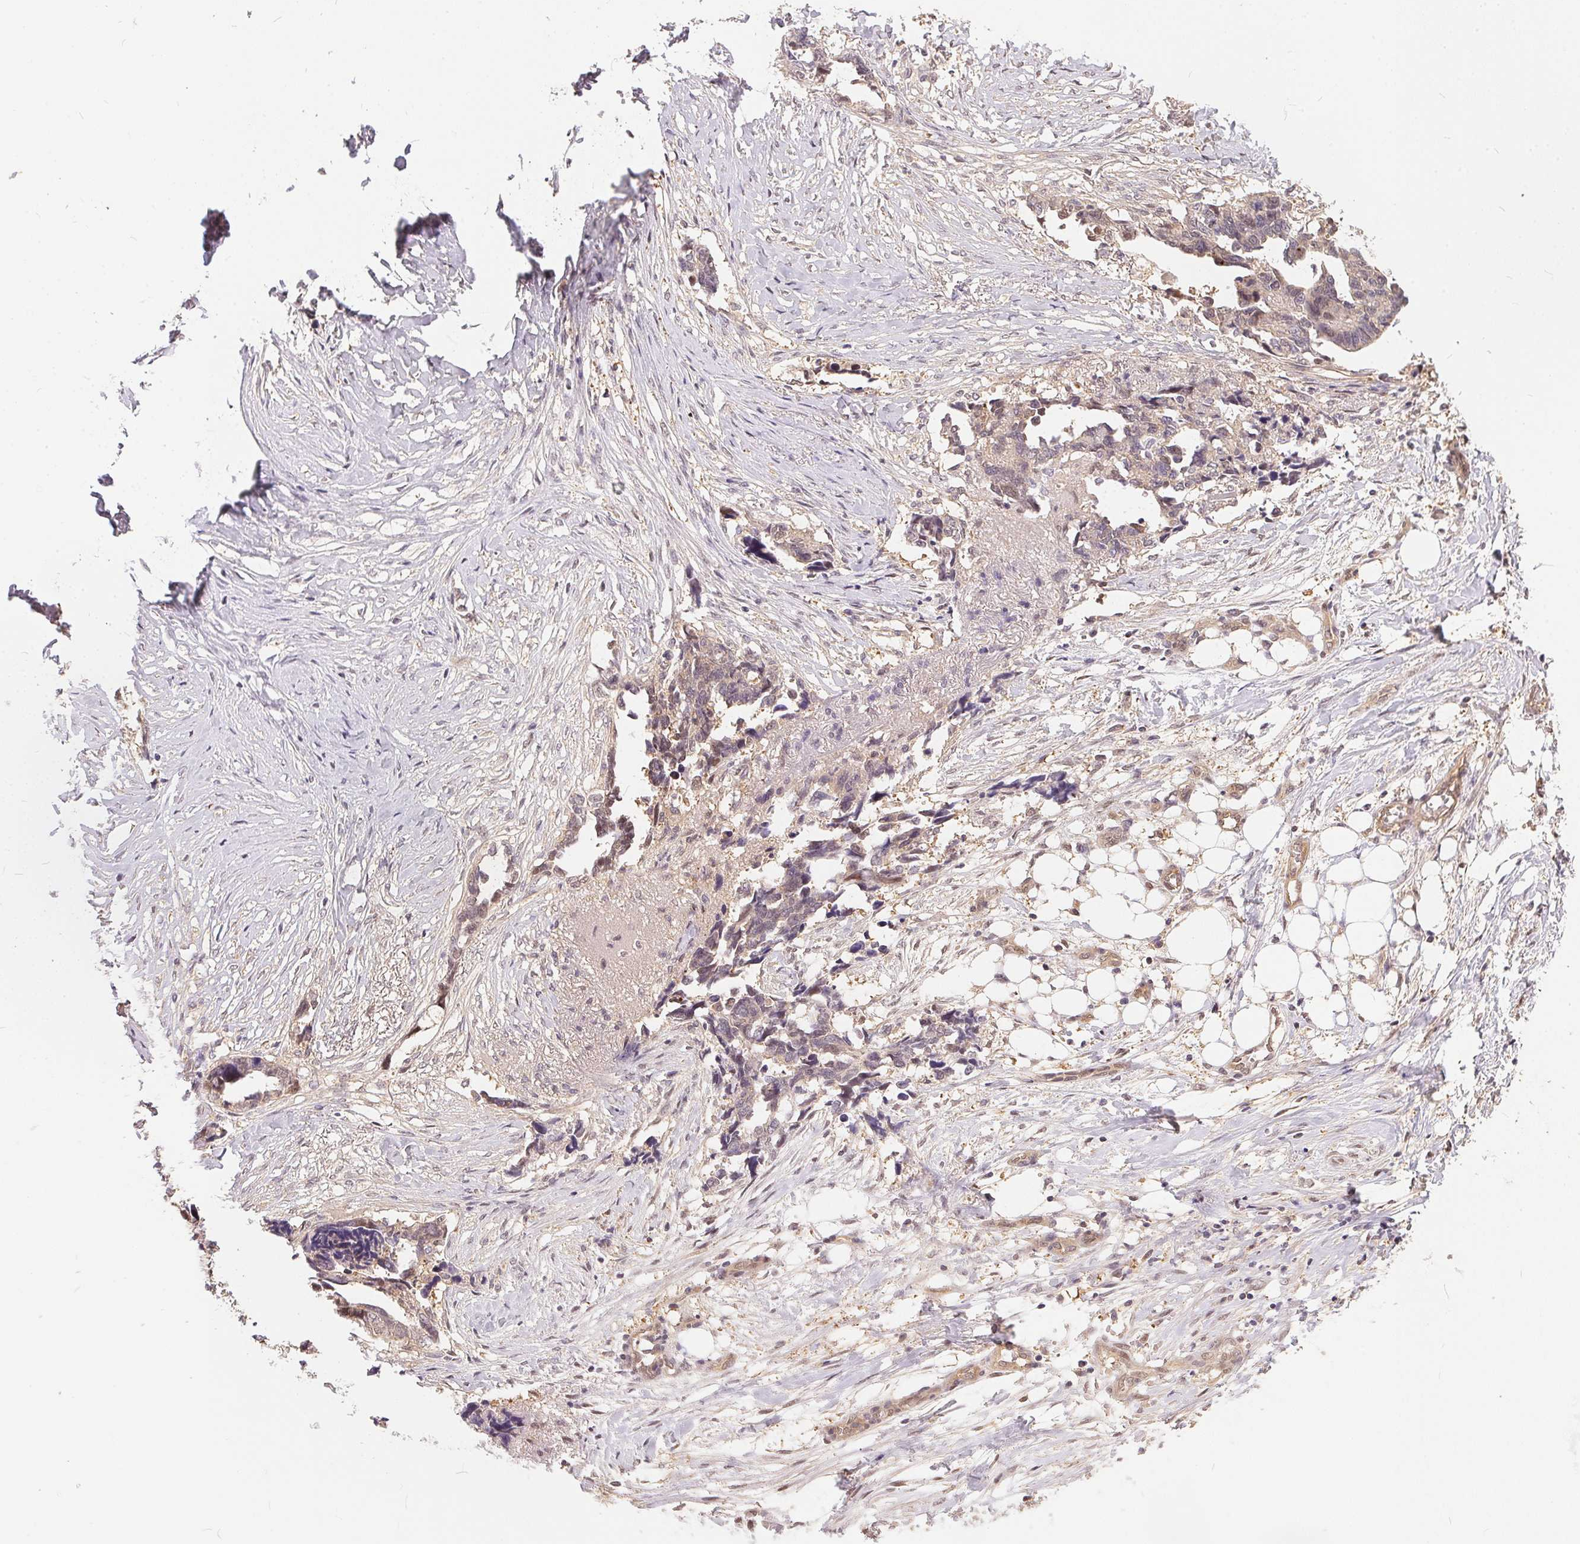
{"staining": {"intensity": "weak", "quantity": "25%-75%", "location": "cytoplasmic/membranous"}, "tissue": "ovarian cancer", "cell_type": "Tumor cells", "image_type": "cancer", "snomed": [{"axis": "morphology", "description": "Cystadenocarcinoma, serous, NOS"}, {"axis": "topography", "description": "Ovary"}], "caption": "A brown stain labels weak cytoplasmic/membranous expression of a protein in serous cystadenocarcinoma (ovarian) tumor cells.", "gene": "BLMH", "patient": {"sex": "female", "age": 69}}